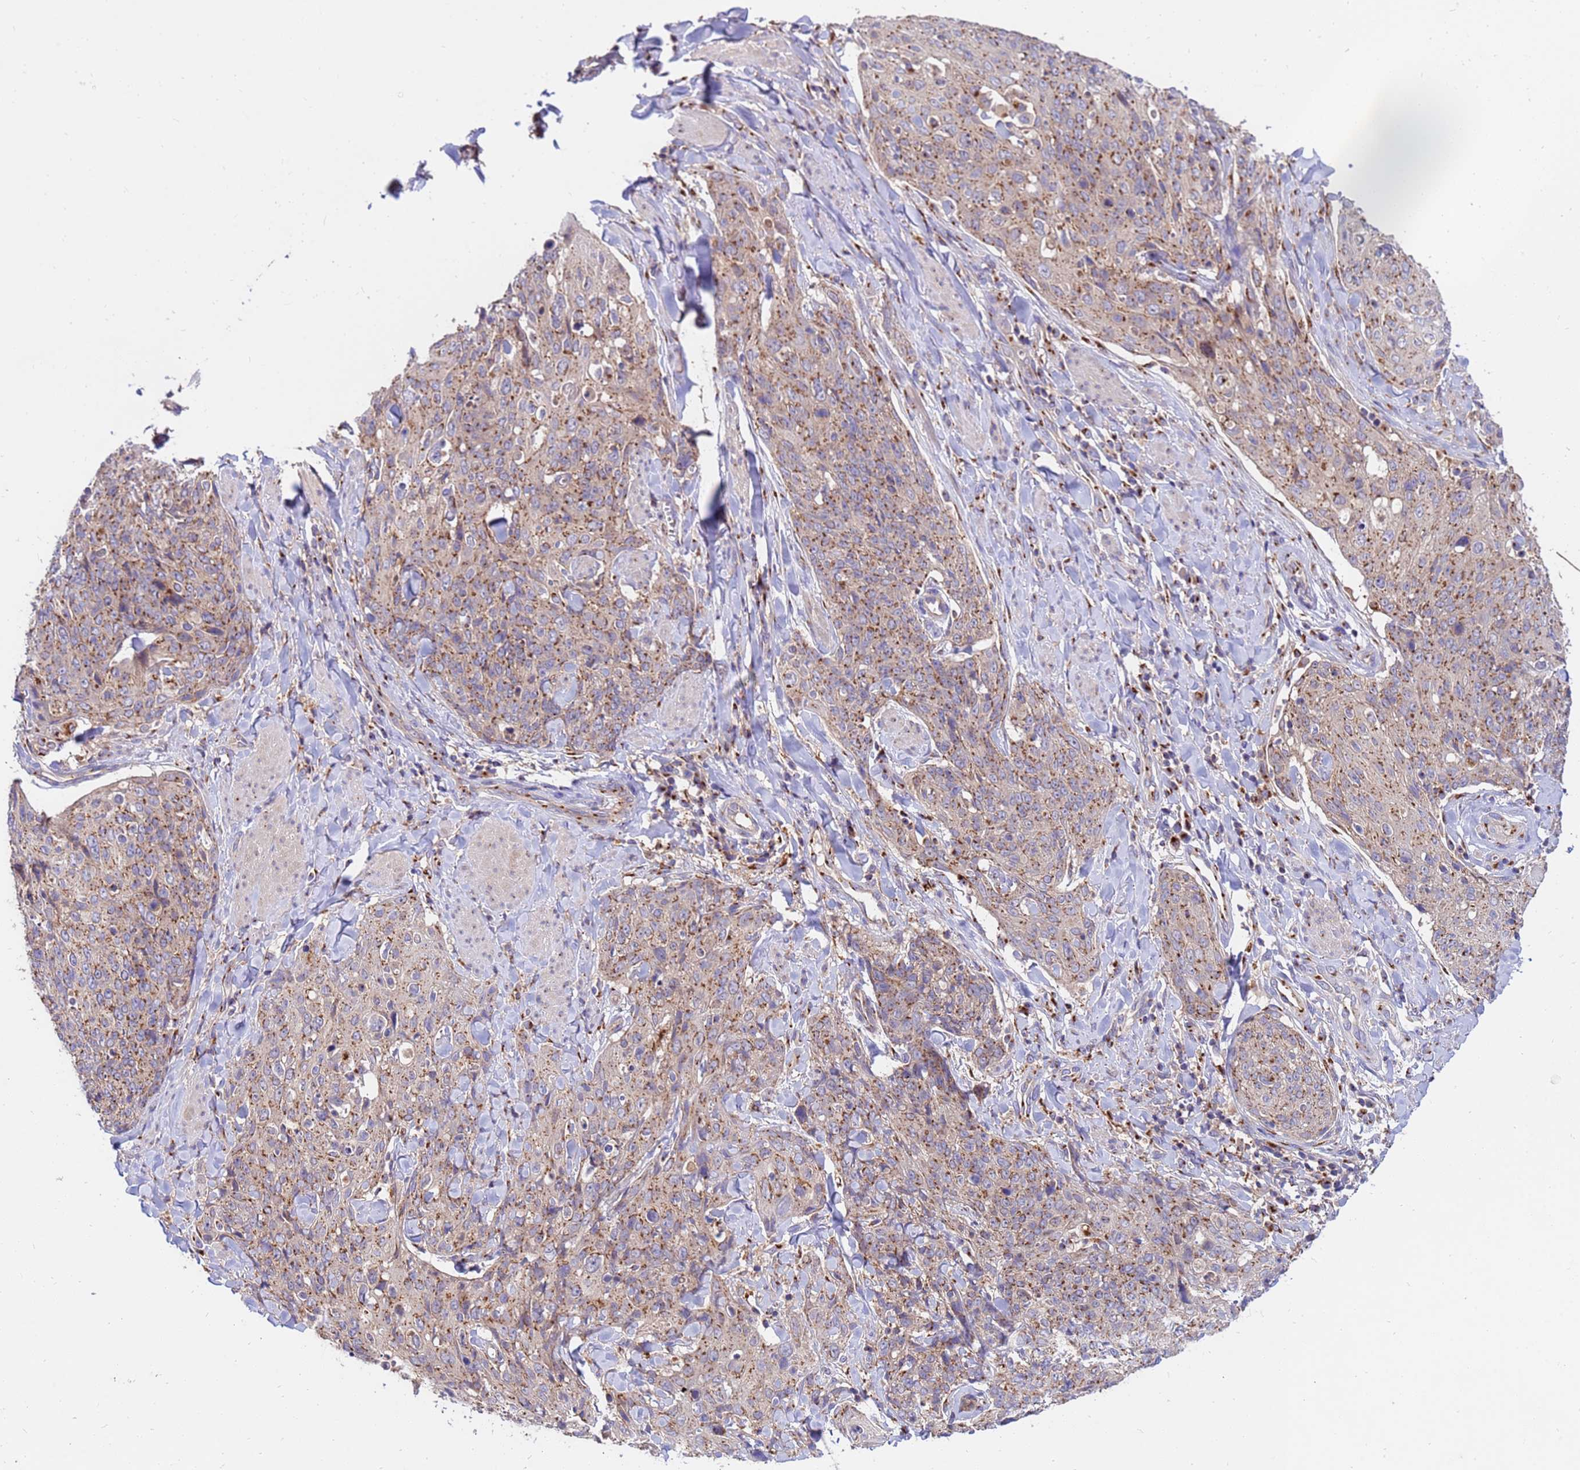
{"staining": {"intensity": "moderate", "quantity": ">75%", "location": "cytoplasmic/membranous"}, "tissue": "skin cancer", "cell_type": "Tumor cells", "image_type": "cancer", "snomed": [{"axis": "morphology", "description": "Squamous cell carcinoma, NOS"}, {"axis": "topography", "description": "Skin"}, {"axis": "topography", "description": "Vulva"}], "caption": "A brown stain shows moderate cytoplasmic/membranous positivity of a protein in human skin squamous cell carcinoma tumor cells.", "gene": "HPS3", "patient": {"sex": "female", "age": 85}}